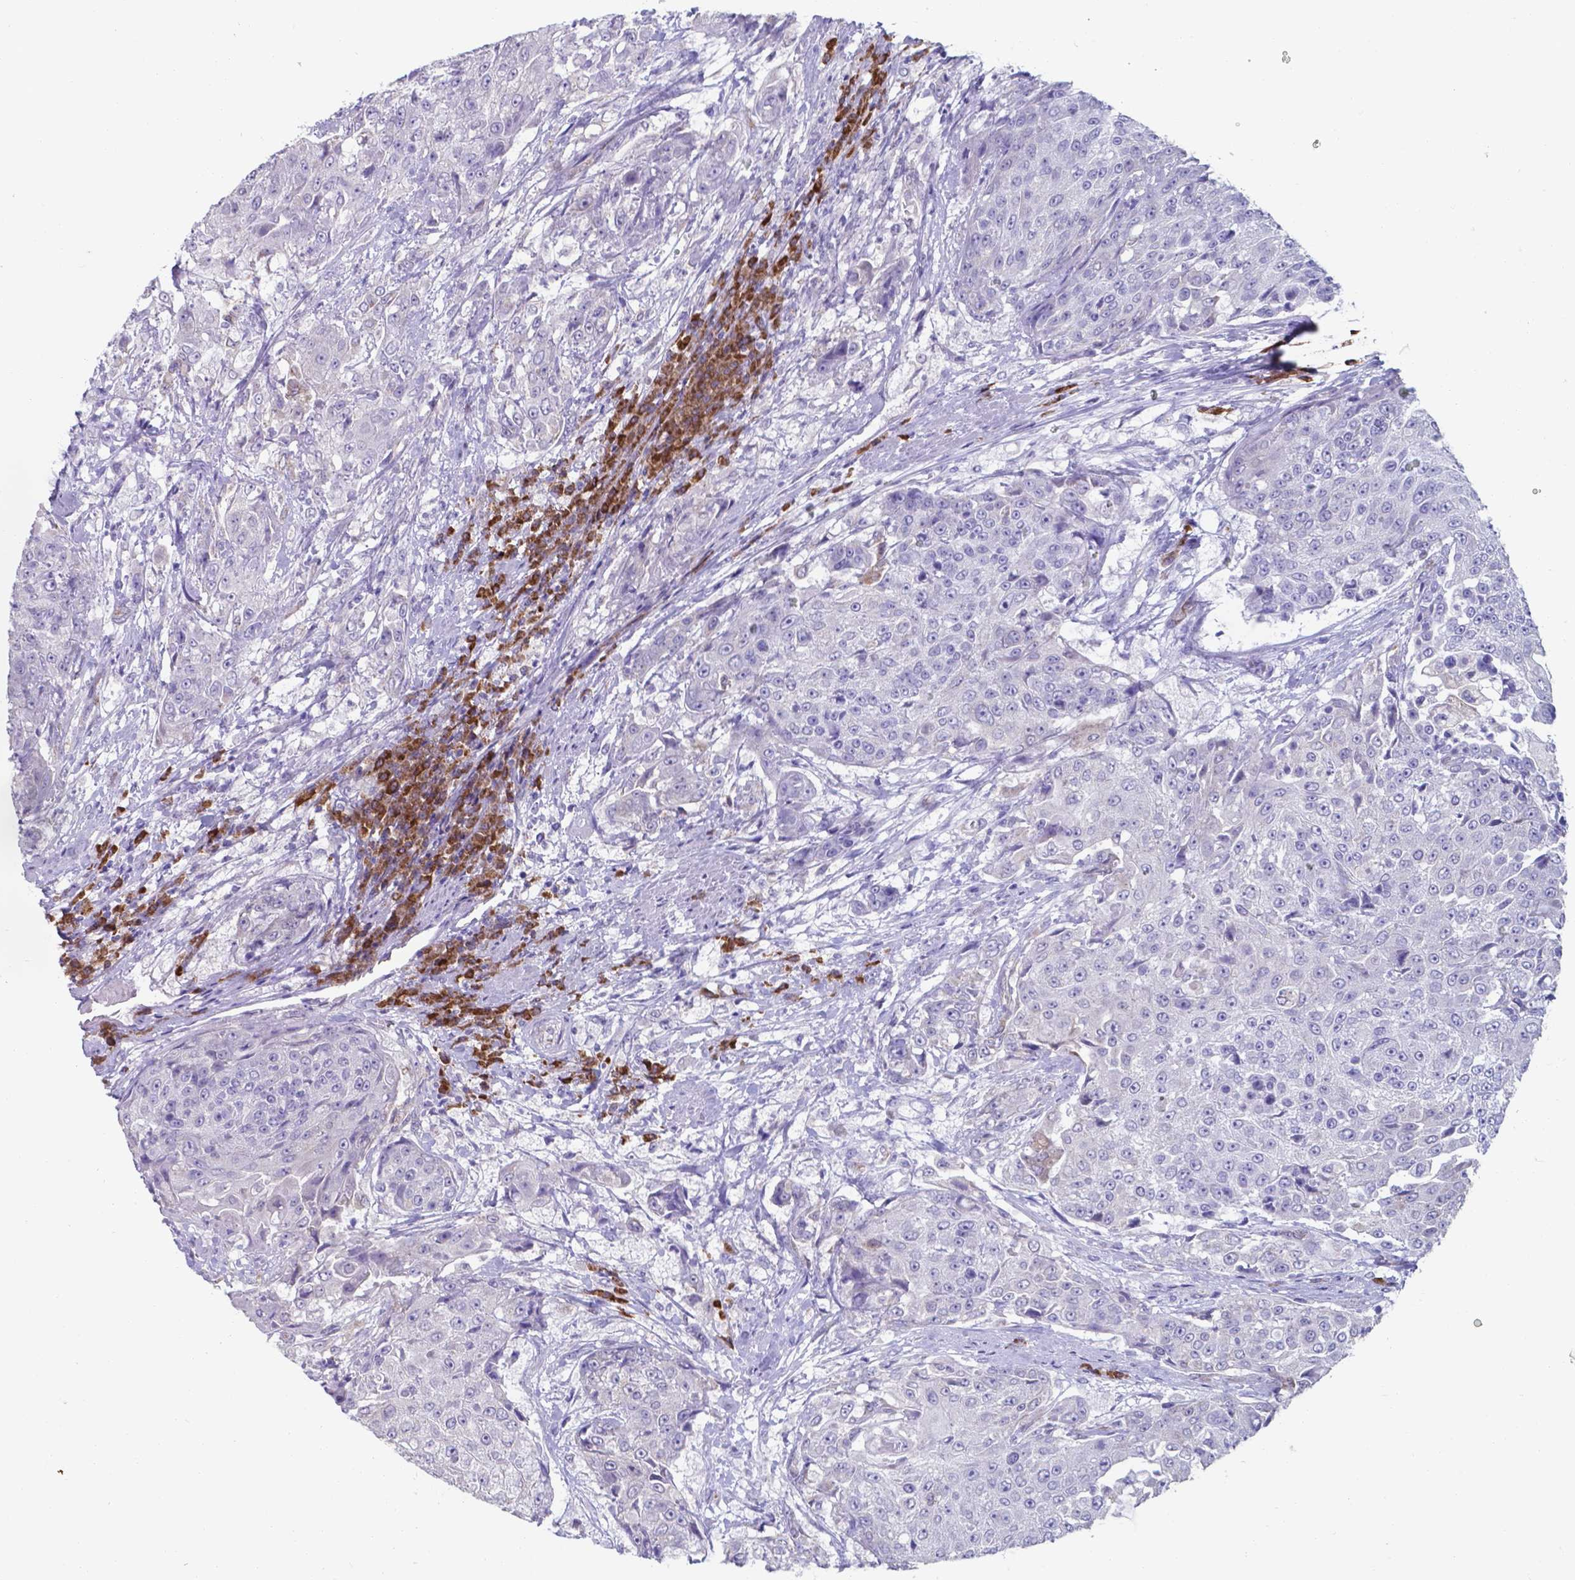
{"staining": {"intensity": "negative", "quantity": "none", "location": "none"}, "tissue": "urothelial cancer", "cell_type": "Tumor cells", "image_type": "cancer", "snomed": [{"axis": "morphology", "description": "Urothelial carcinoma, High grade"}, {"axis": "topography", "description": "Urinary bladder"}], "caption": "Protein analysis of urothelial cancer shows no significant expression in tumor cells.", "gene": "UBE2J1", "patient": {"sex": "female", "age": 63}}